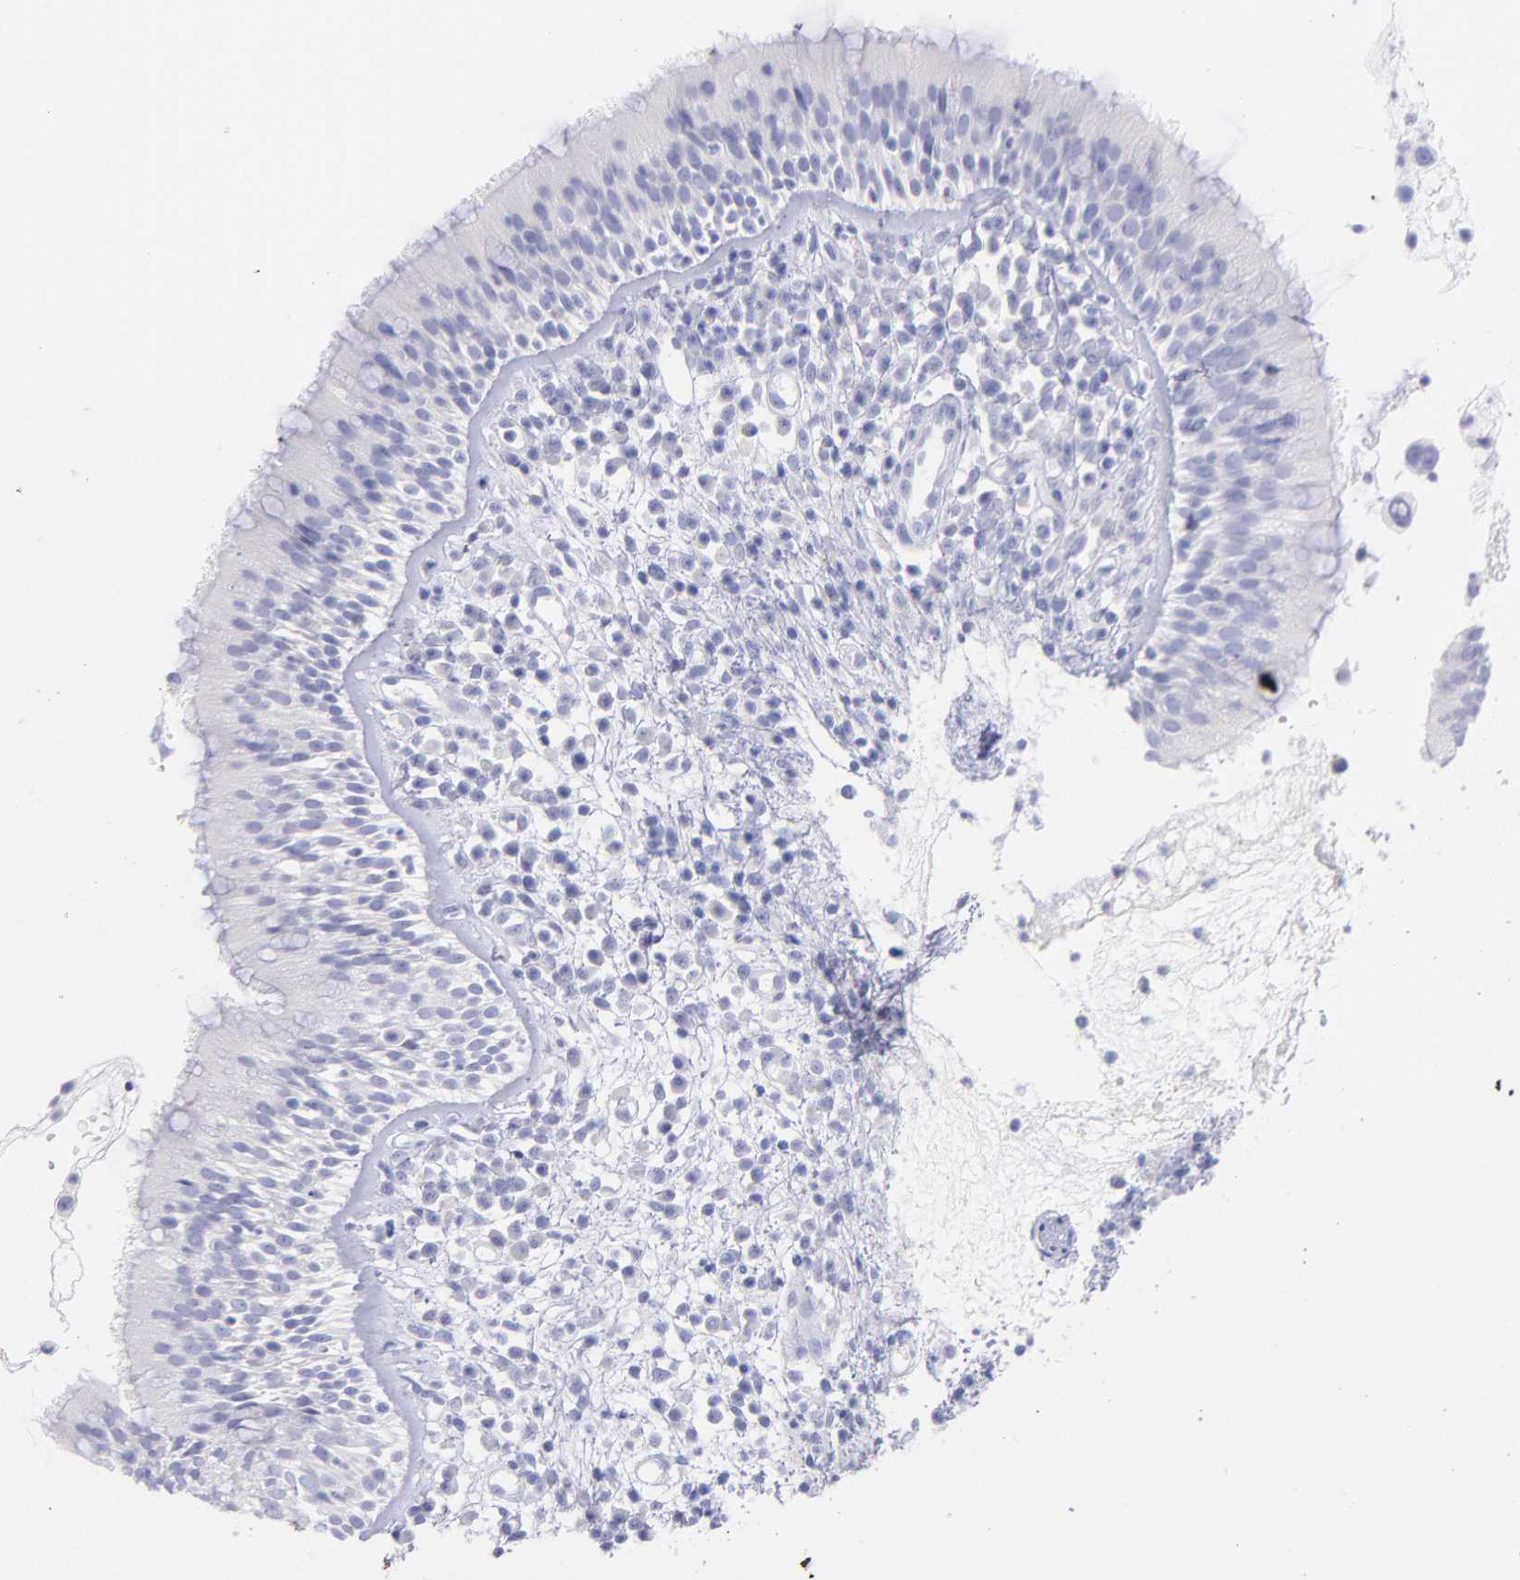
{"staining": {"intensity": "negative", "quantity": "none", "location": "none"}, "tissue": "nasopharynx", "cell_type": "Respiratory epithelial cells", "image_type": "normal", "snomed": [{"axis": "morphology", "description": "Normal tissue, NOS"}, {"axis": "morphology", "description": "Inflammation, NOS"}, {"axis": "morphology", "description": "Malignant melanoma, Metastatic site"}, {"axis": "topography", "description": "Nasopharynx"}], "caption": "Immunohistochemistry (IHC) of normal human nasopharynx demonstrates no expression in respiratory epithelial cells.", "gene": "SCGN", "patient": {"sex": "female", "age": 55}}